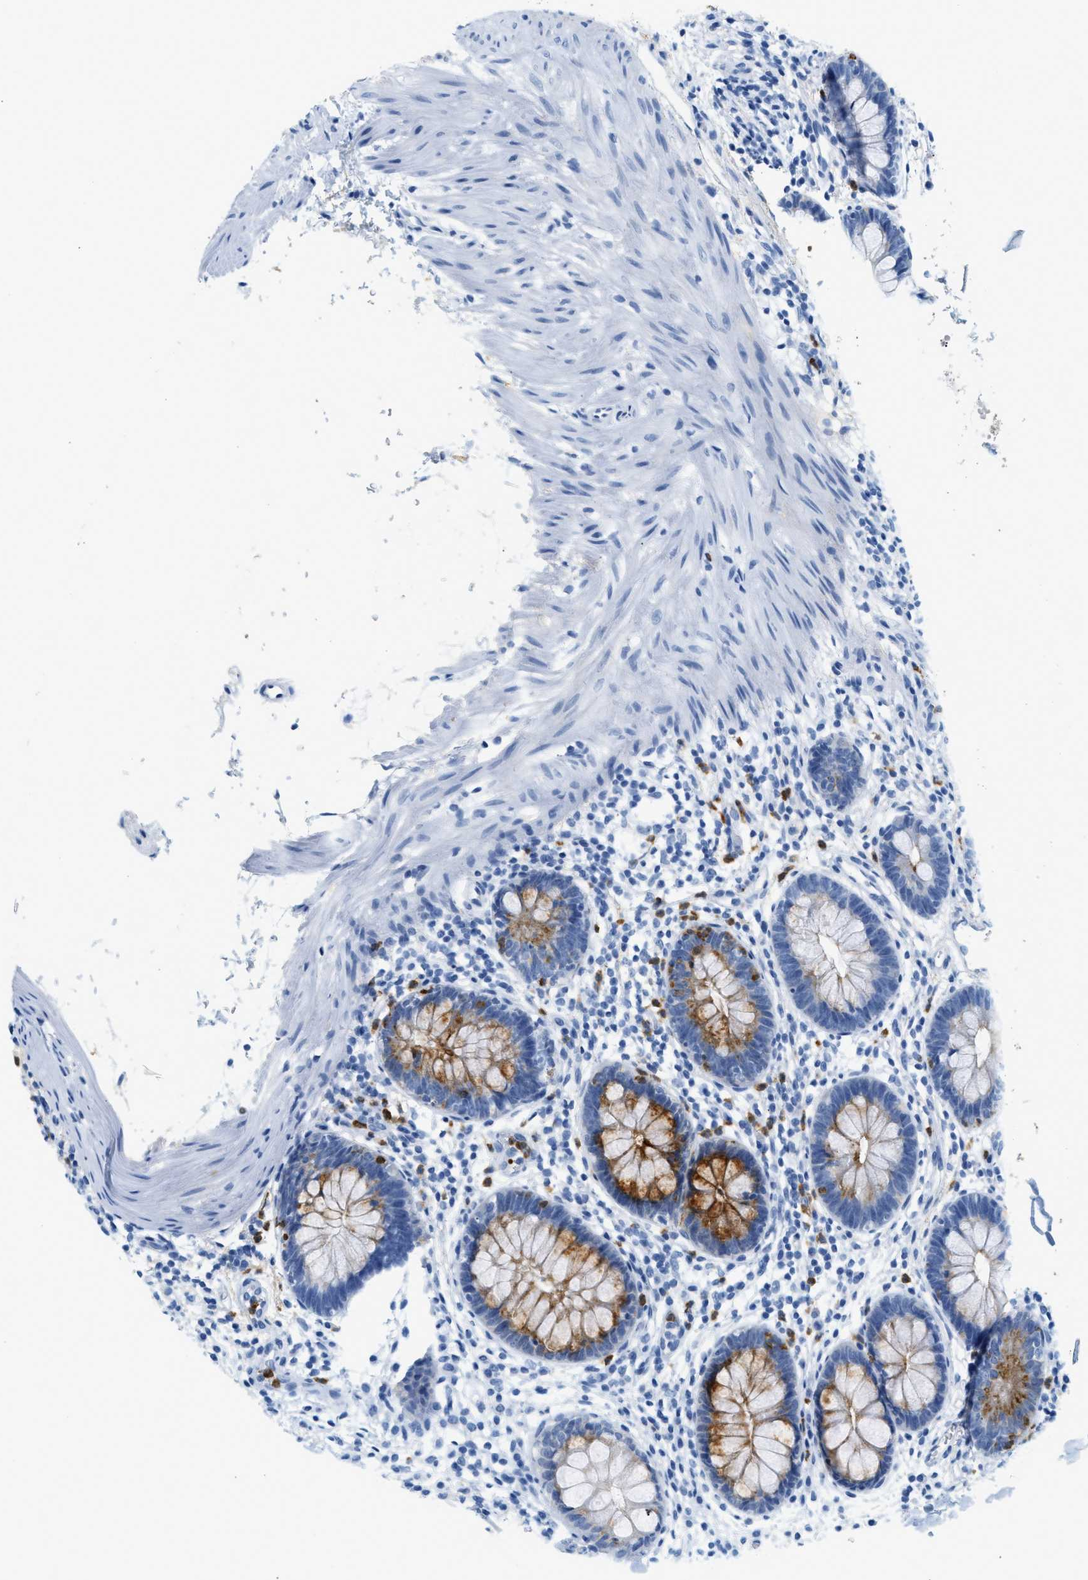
{"staining": {"intensity": "moderate", "quantity": "<25%", "location": "cytoplasmic/membranous"}, "tissue": "rectum", "cell_type": "Glandular cells", "image_type": "normal", "snomed": [{"axis": "morphology", "description": "Normal tissue, NOS"}, {"axis": "topography", "description": "Rectum"}], "caption": "This micrograph exhibits immunohistochemistry staining of benign rectum, with low moderate cytoplasmic/membranous staining in about <25% of glandular cells.", "gene": "LCN2", "patient": {"sex": "female", "age": 24}}